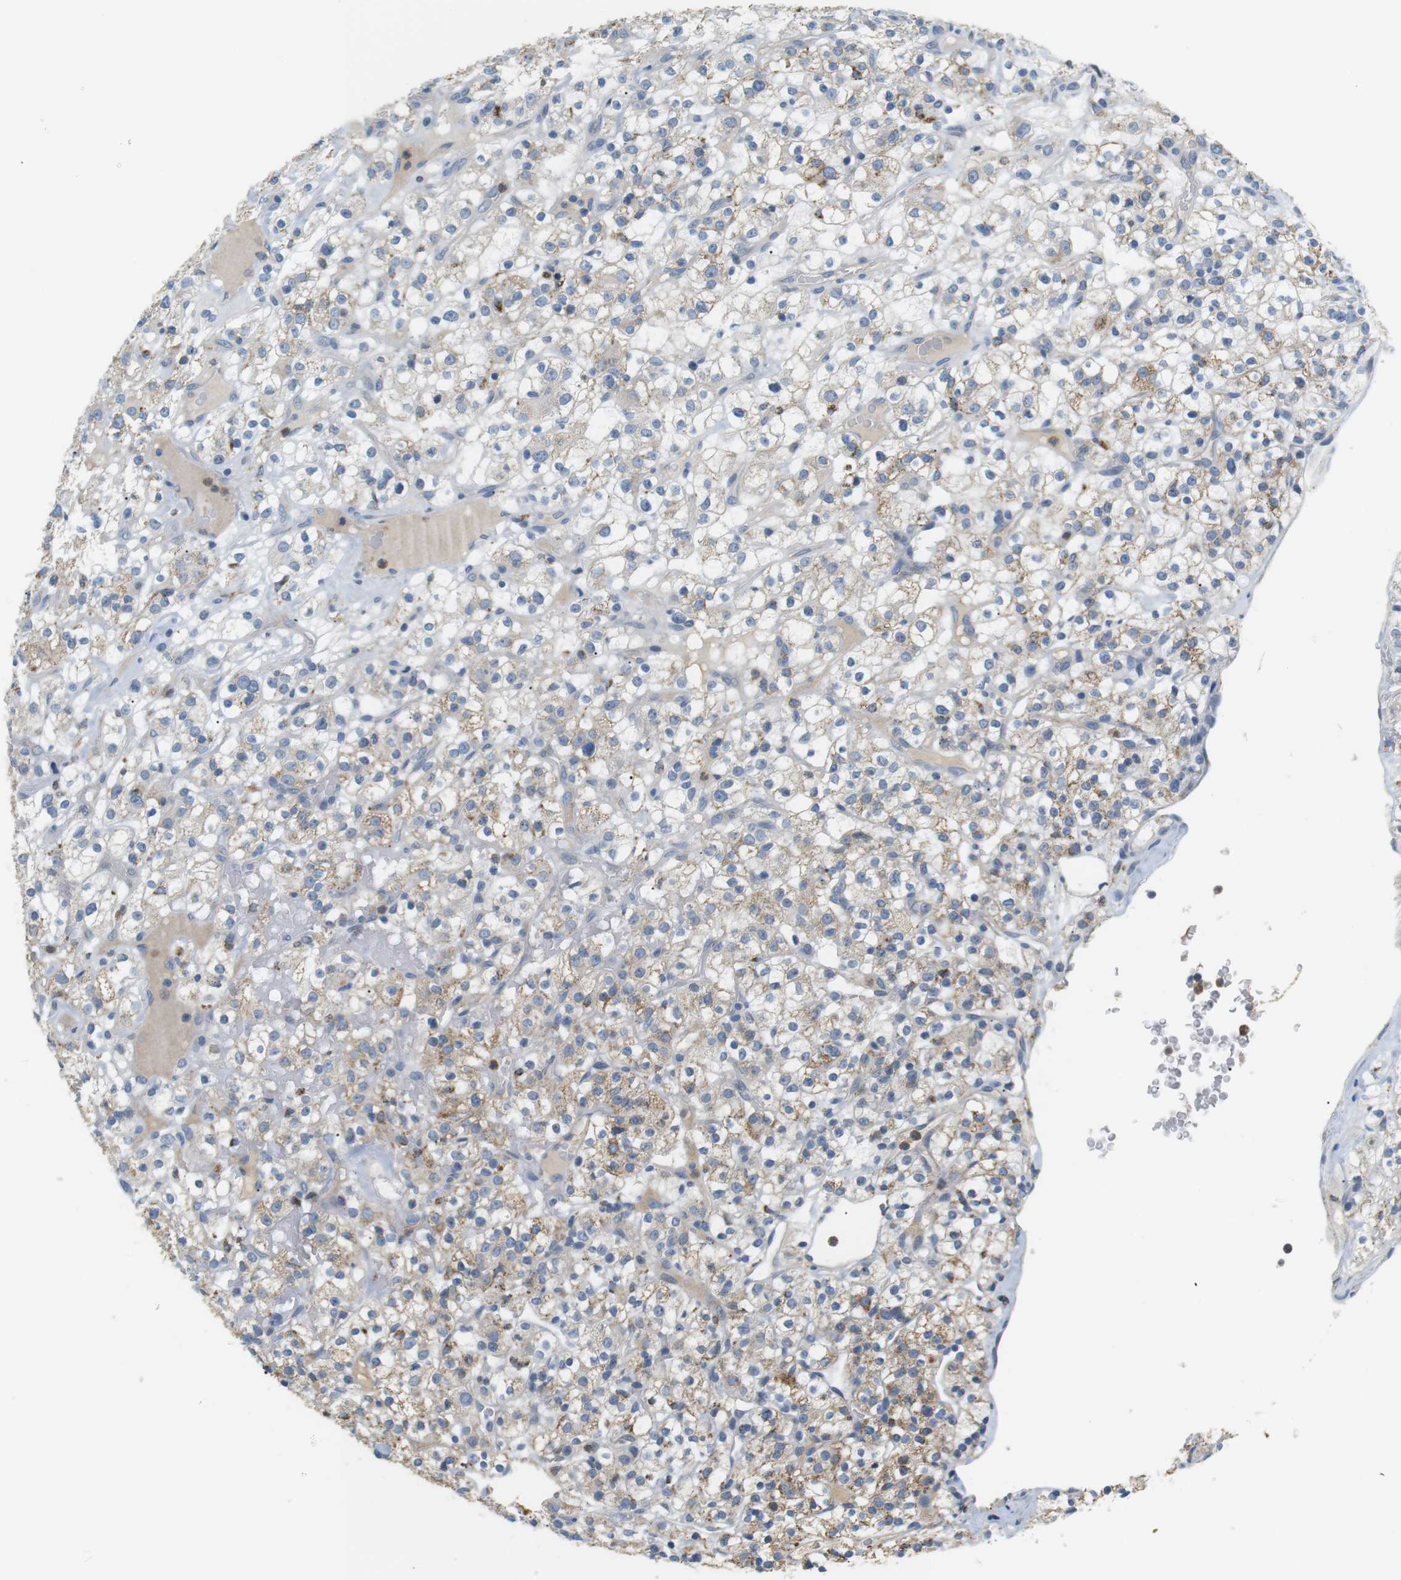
{"staining": {"intensity": "weak", "quantity": "25%-75%", "location": "cytoplasmic/membranous"}, "tissue": "renal cancer", "cell_type": "Tumor cells", "image_type": "cancer", "snomed": [{"axis": "morphology", "description": "Normal tissue, NOS"}, {"axis": "morphology", "description": "Adenocarcinoma, NOS"}, {"axis": "topography", "description": "Kidney"}], "caption": "DAB (3,3'-diaminobenzidine) immunohistochemical staining of human adenocarcinoma (renal) displays weak cytoplasmic/membranous protein staining in approximately 25%-75% of tumor cells. (brown staining indicates protein expression, while blue staining denotes nuclei).", "gene": "CD300E", "patient": {"sex": "female", "age": 72}}